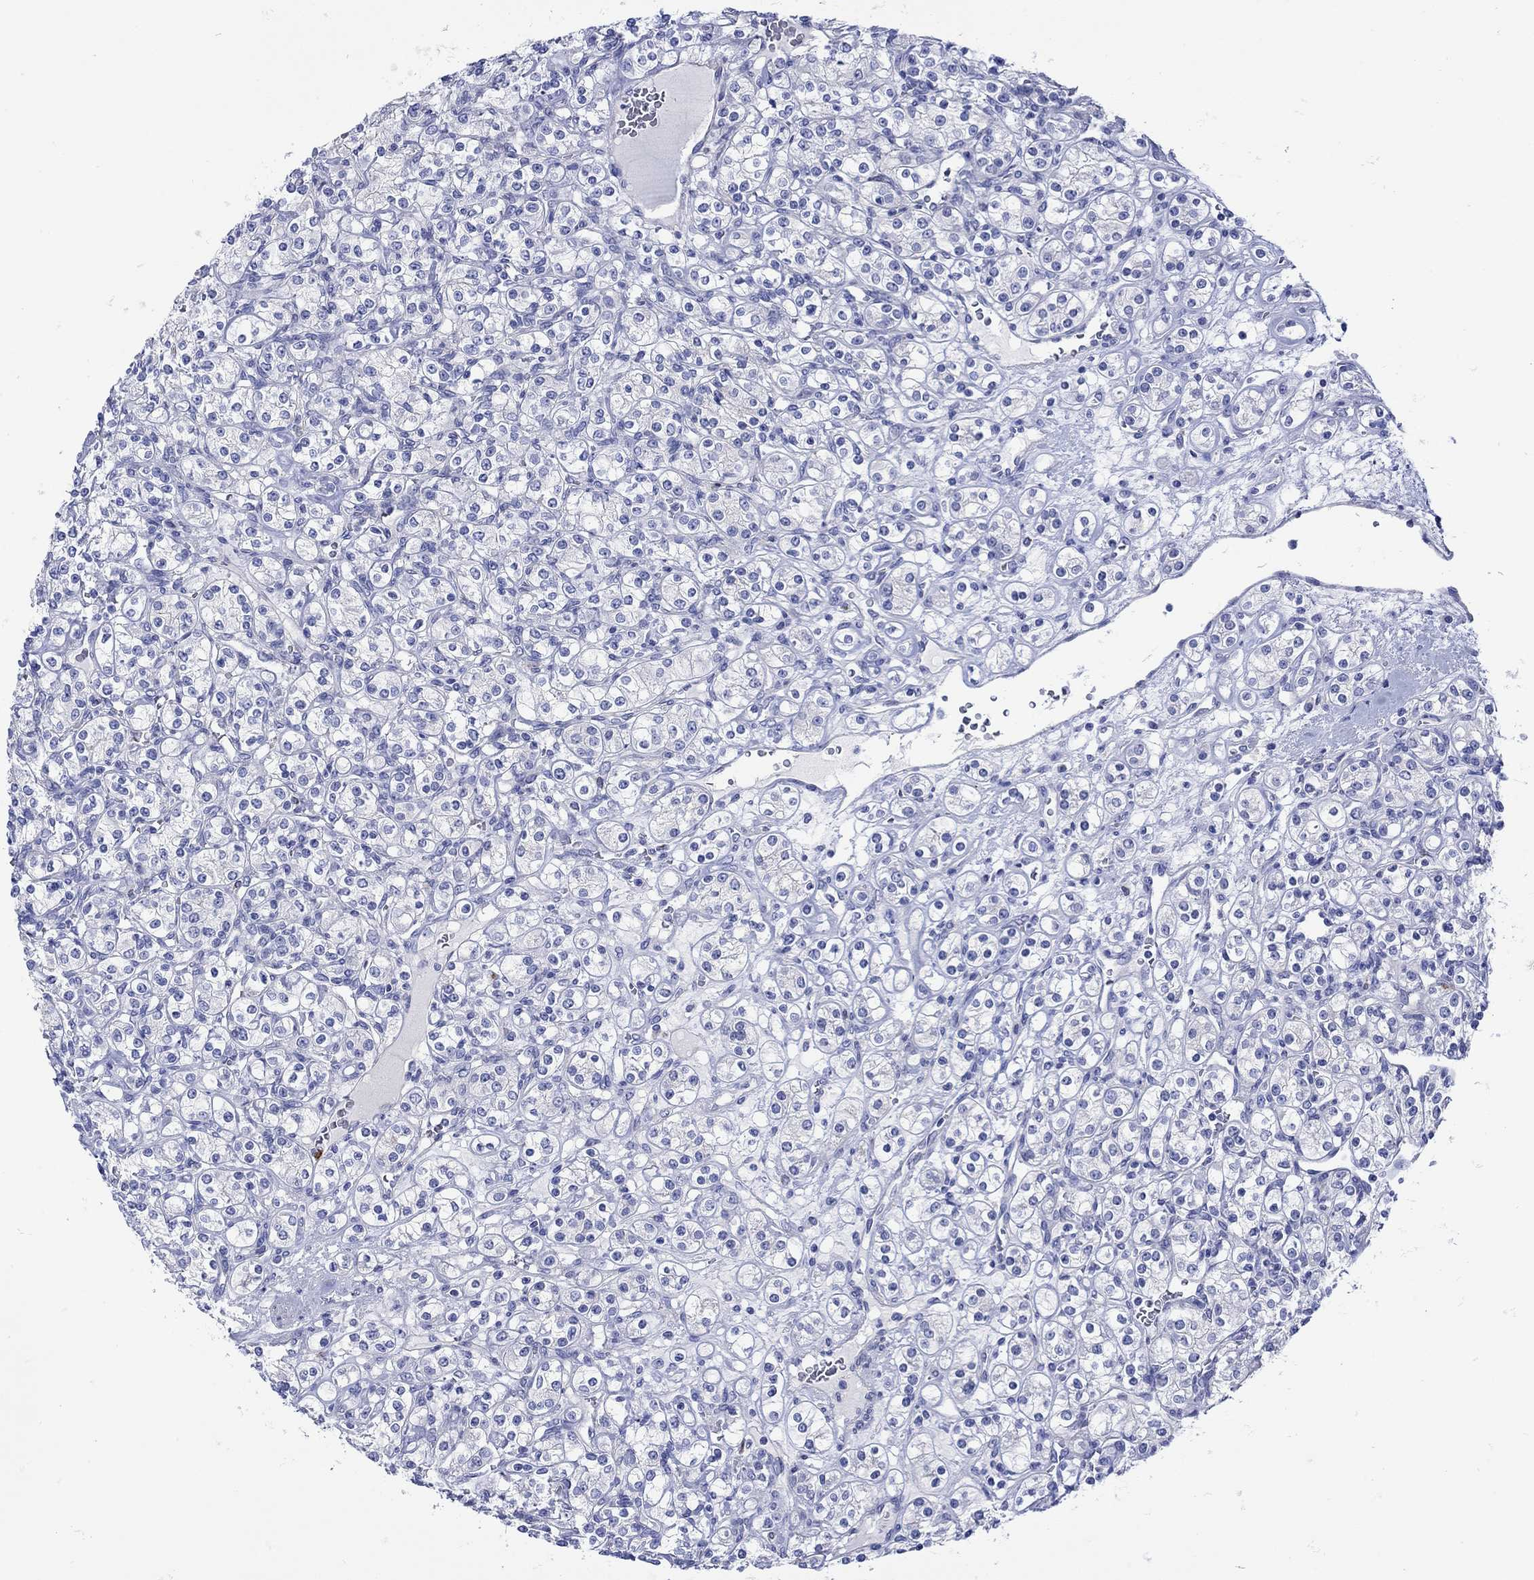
{"staining": {"intensity": "negative", "quantity": "none", "location": "none"}, "tissue": "renal cancer", "cell_type": "Tumor cells", "image_type": "cancer", "snomed": [{"axis": "morphology", "description": "Adenocarcinoma, NOS"}, {"axis": "topography", "description": "Kidney"}], "caption": "DAB immunohistochemical staining of renal cancer (adenocarcinoma) exhibits no significant staining in tumor cells. (DAB (3,3'-diaminobenzidine) immunohistochemistry visualized using brightfield microscopy, high magnification).", "gene": "ANKMY1", "patient": {"sex": "male", "age": 77}}